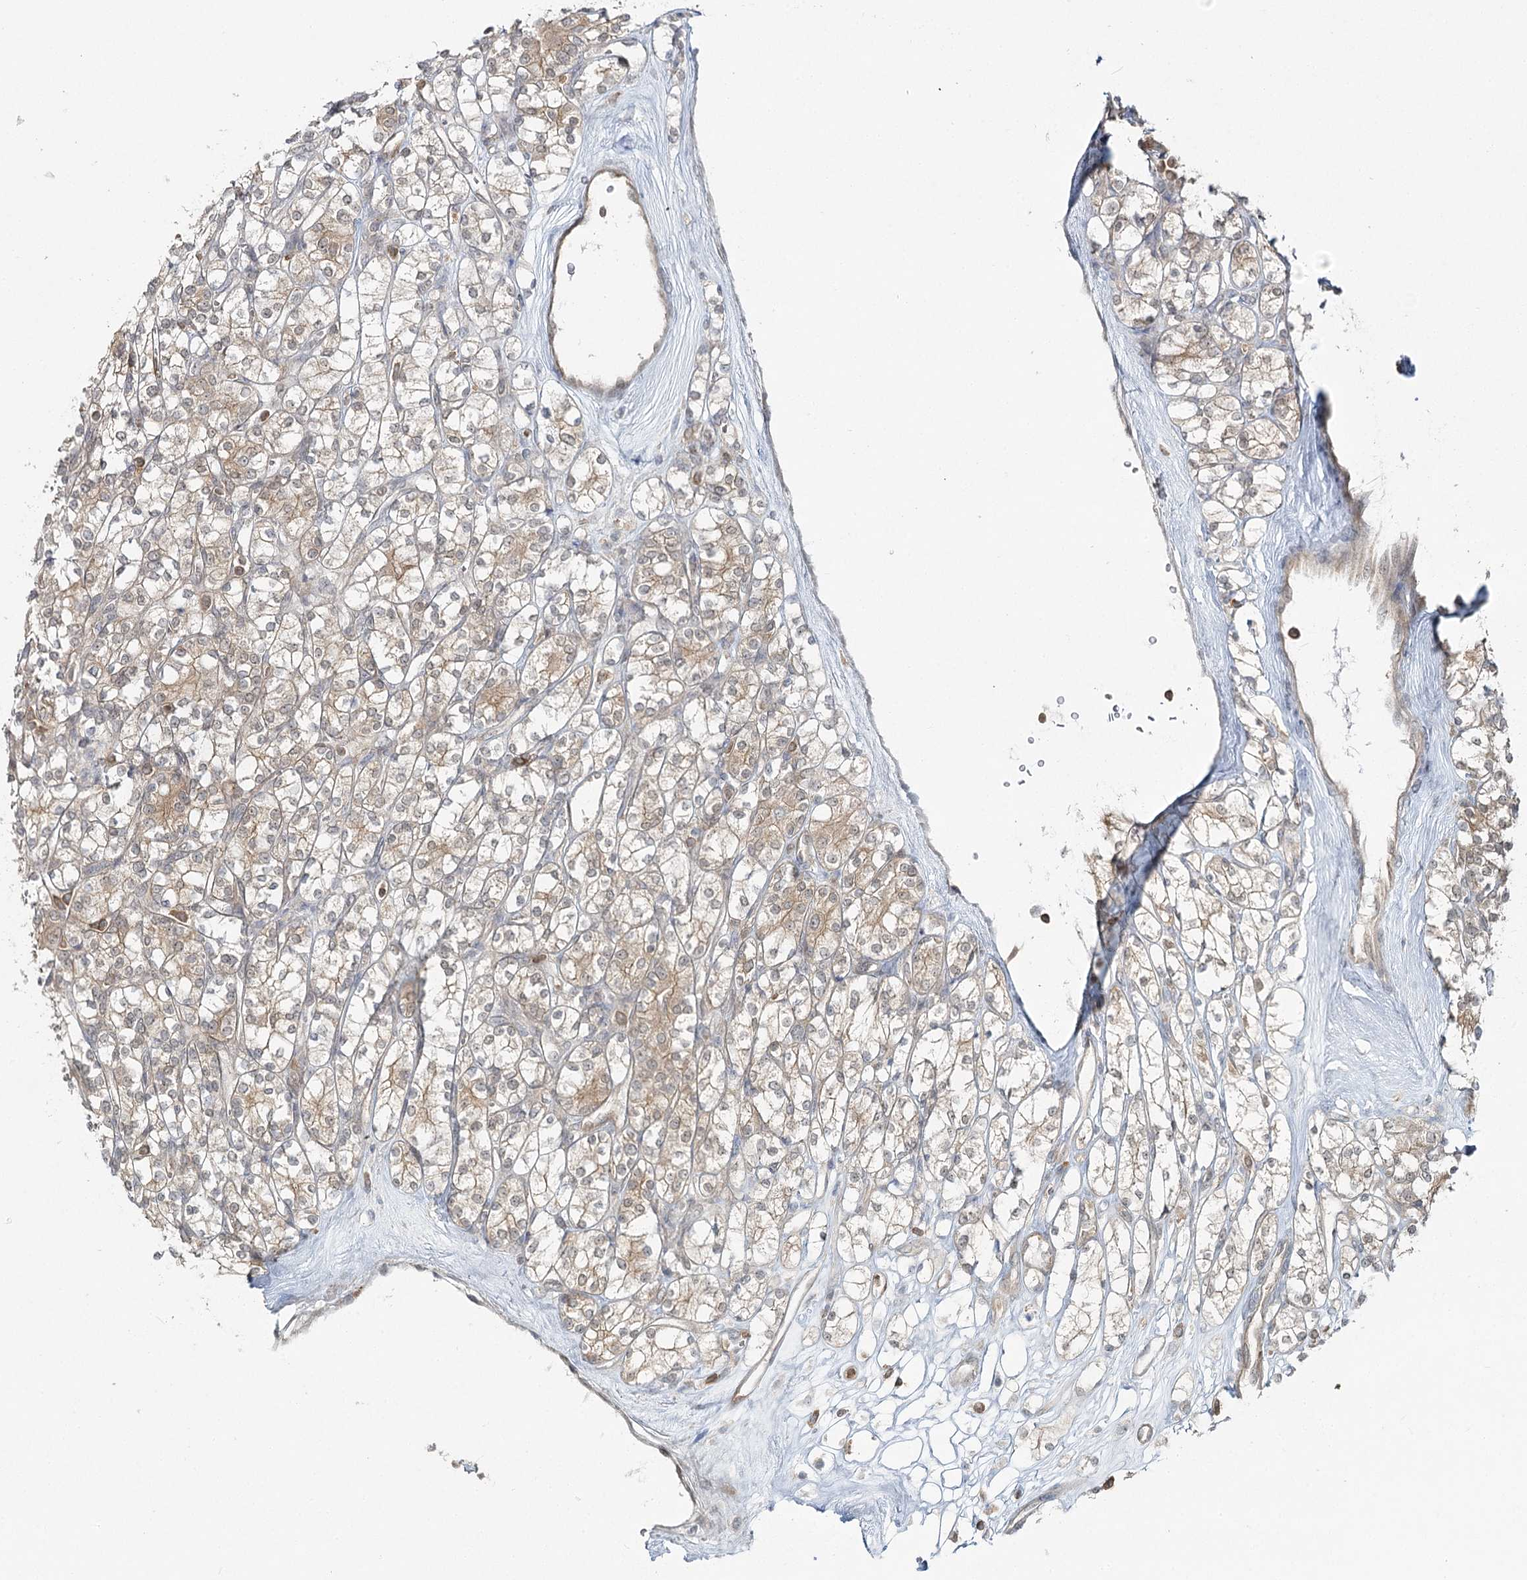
{"staining": {"intensity": "weak", "quantity": ">75%", "location": "cytoplasmic/membranous"}, "tissue": "renal cancer", "cell_type": "Tumor cells", "image_type": "cancer", "snomed": [{"axis": "morphology", "description": "Adenocarcinoma, NOS"}, {"axis": "topography", "description": "Kidney"}], "caption": "Adenocarcinoma (renal) stained for a protein displays weak cytoplasmic/membranous positivity in tumor cells.", "gene": "FAM120B", "patient": {"sex": "male", "age": 77}}